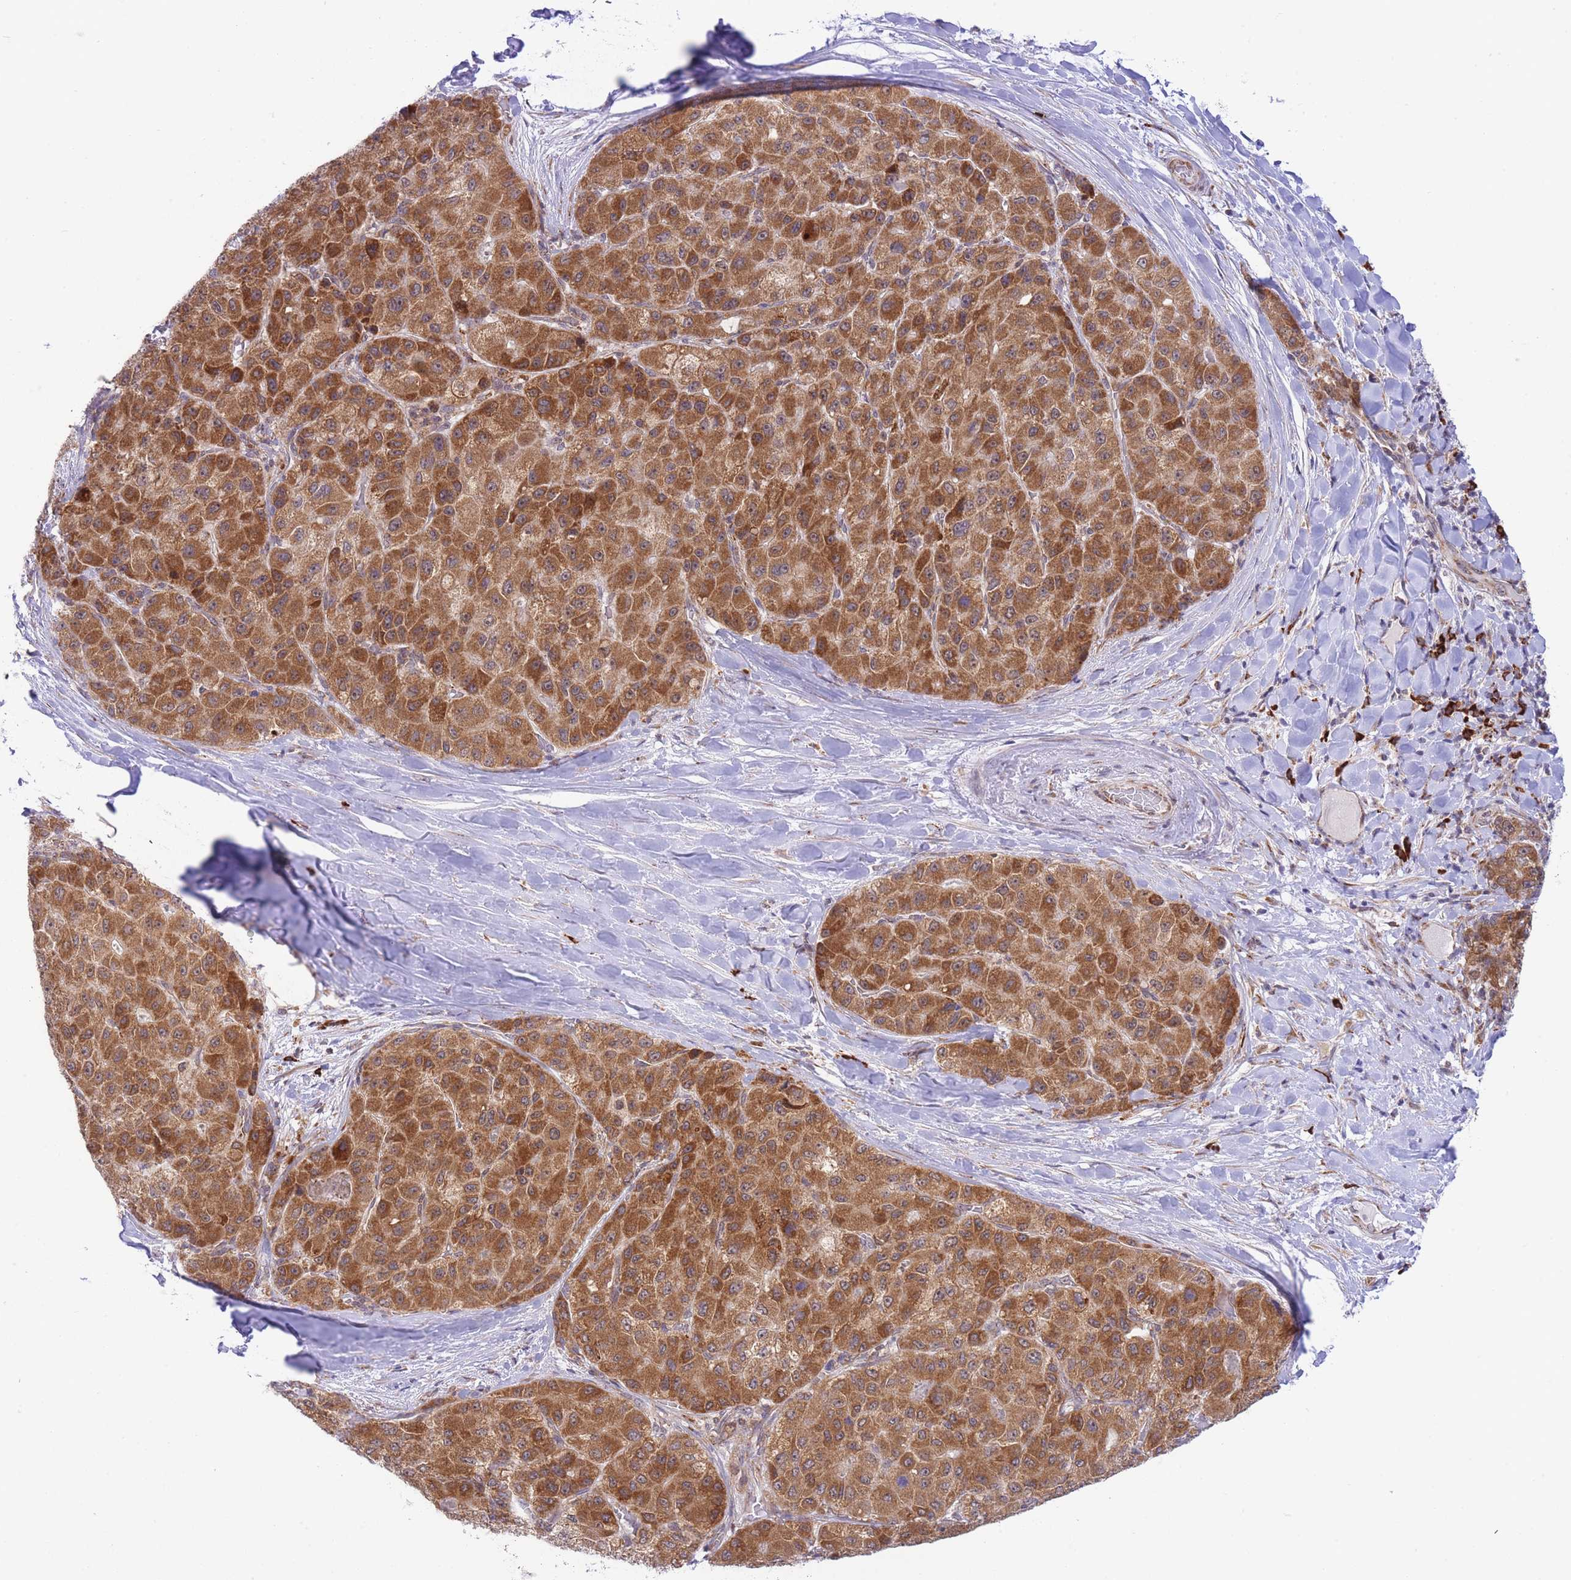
{"staining": {"intensity": "strong", "quantity": ">75%", "location": "cytoplasmic/membranous"}, "tissue": "liver cancer", "cell_type": "Tumor cells", "image_type": "cancer", "snomed": [{"axis": "morphology", "description": "Carcinoma, Hepatocellular, NOS"}, {"axis": "topography", "description": "Liver"}], "caption": "Immunohistochemistry staining of liver cancer, which displays high levels of strong cytoplasmic/membranous positivity in approximately >75% of tumor cells indicating strong cytoplasmic/membranous protein expression. The staining was performed using DAB (brown) for protein detection and nuclei were counterstained in hematoxylin (blue).", "gene": "EXOSC8", "patient": {"sex": "male", "age": 80}}